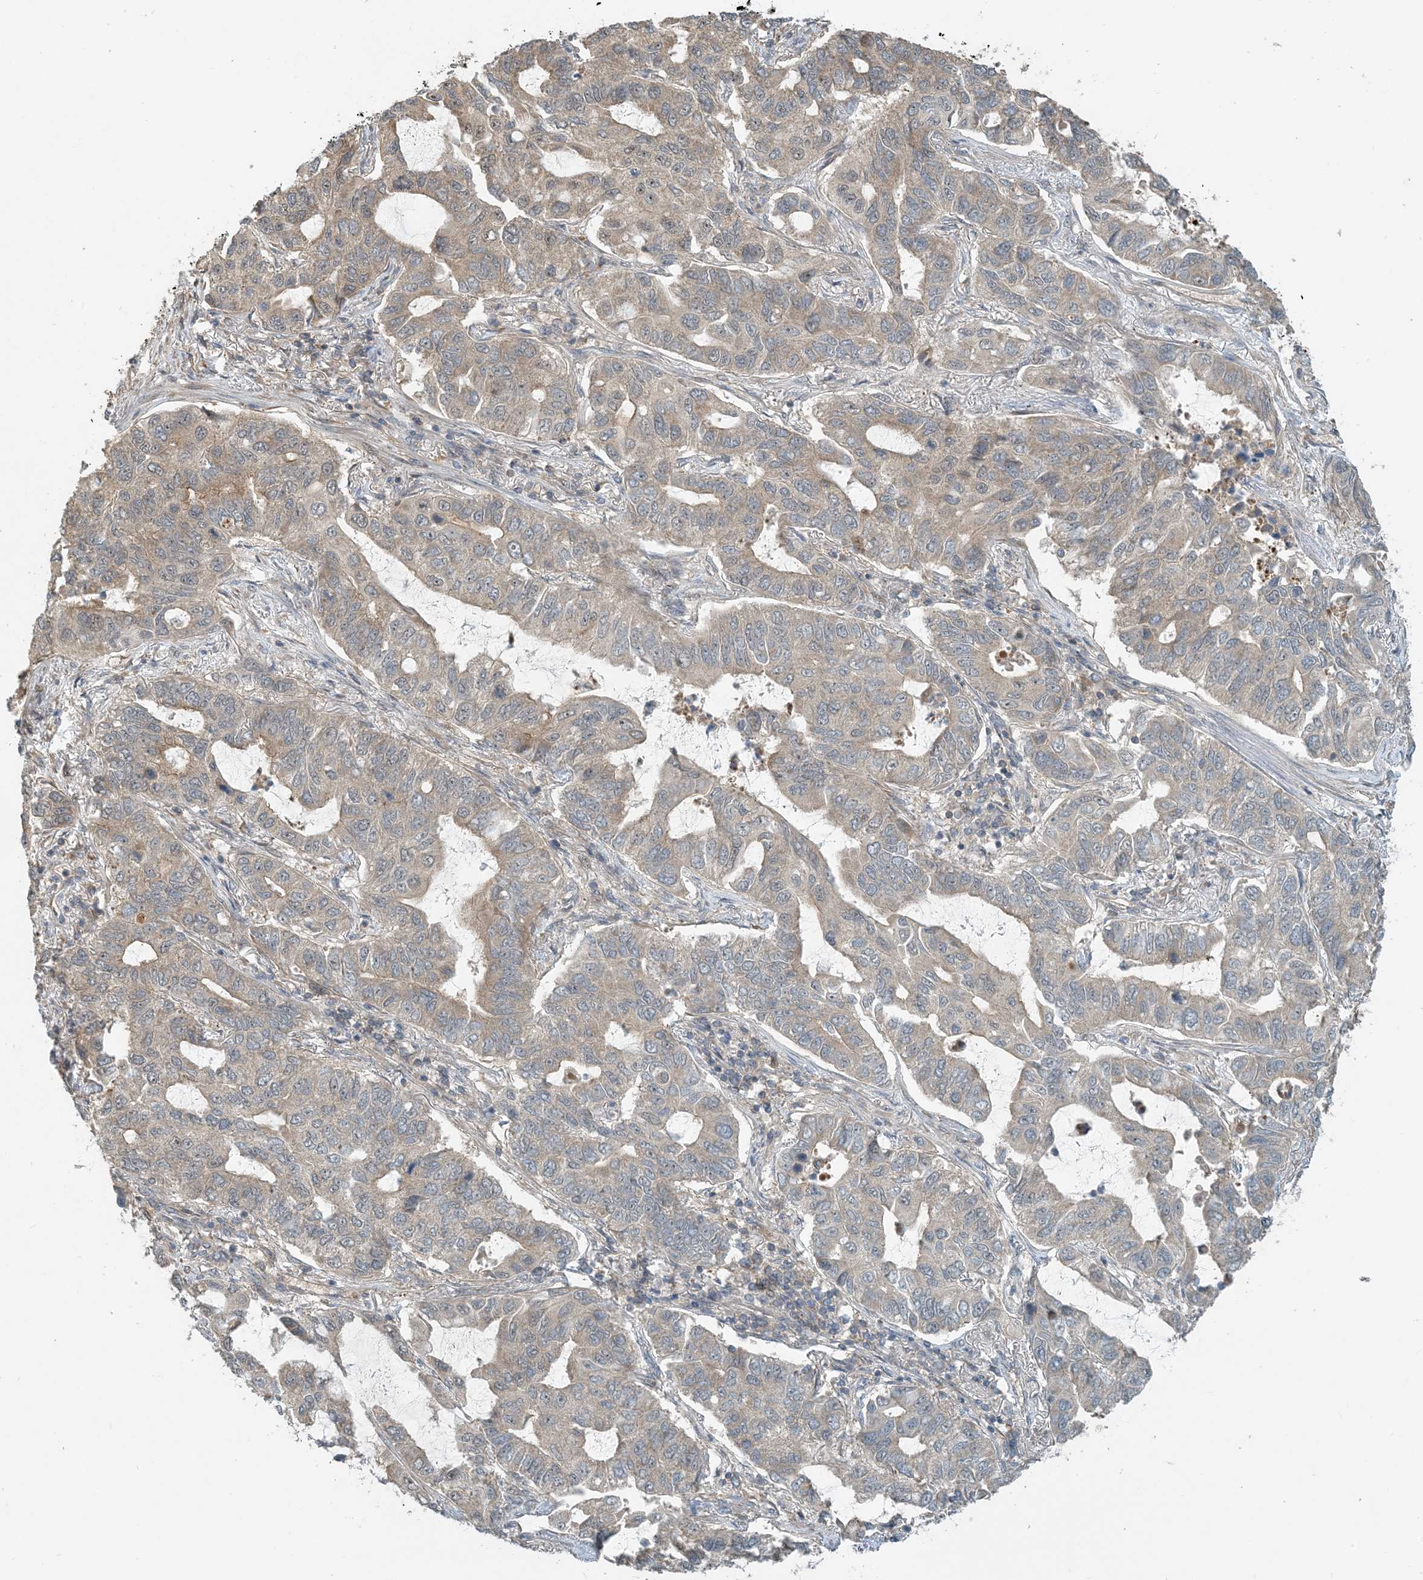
{"staining": {"intensity": "weak", "quantity": "<25%", "location": "cytoplasmic/membranous"}, "tissue": "lung cancer", "cell_type": "Tumor cells", "image_type": "cancer", "snomed": [{"axis": "morphology", "description": "Adenocarcinoma, NOS"}, {"axis": "topography", "description": "Lung"}], "caption": "Immunohistochemistry image of lung adenocarcinoma stained for a protein (brown), which exhibits no expression in tumor cells.", "gene": "ZBTB3", "patient": {"sex": "male", "age": 64}}